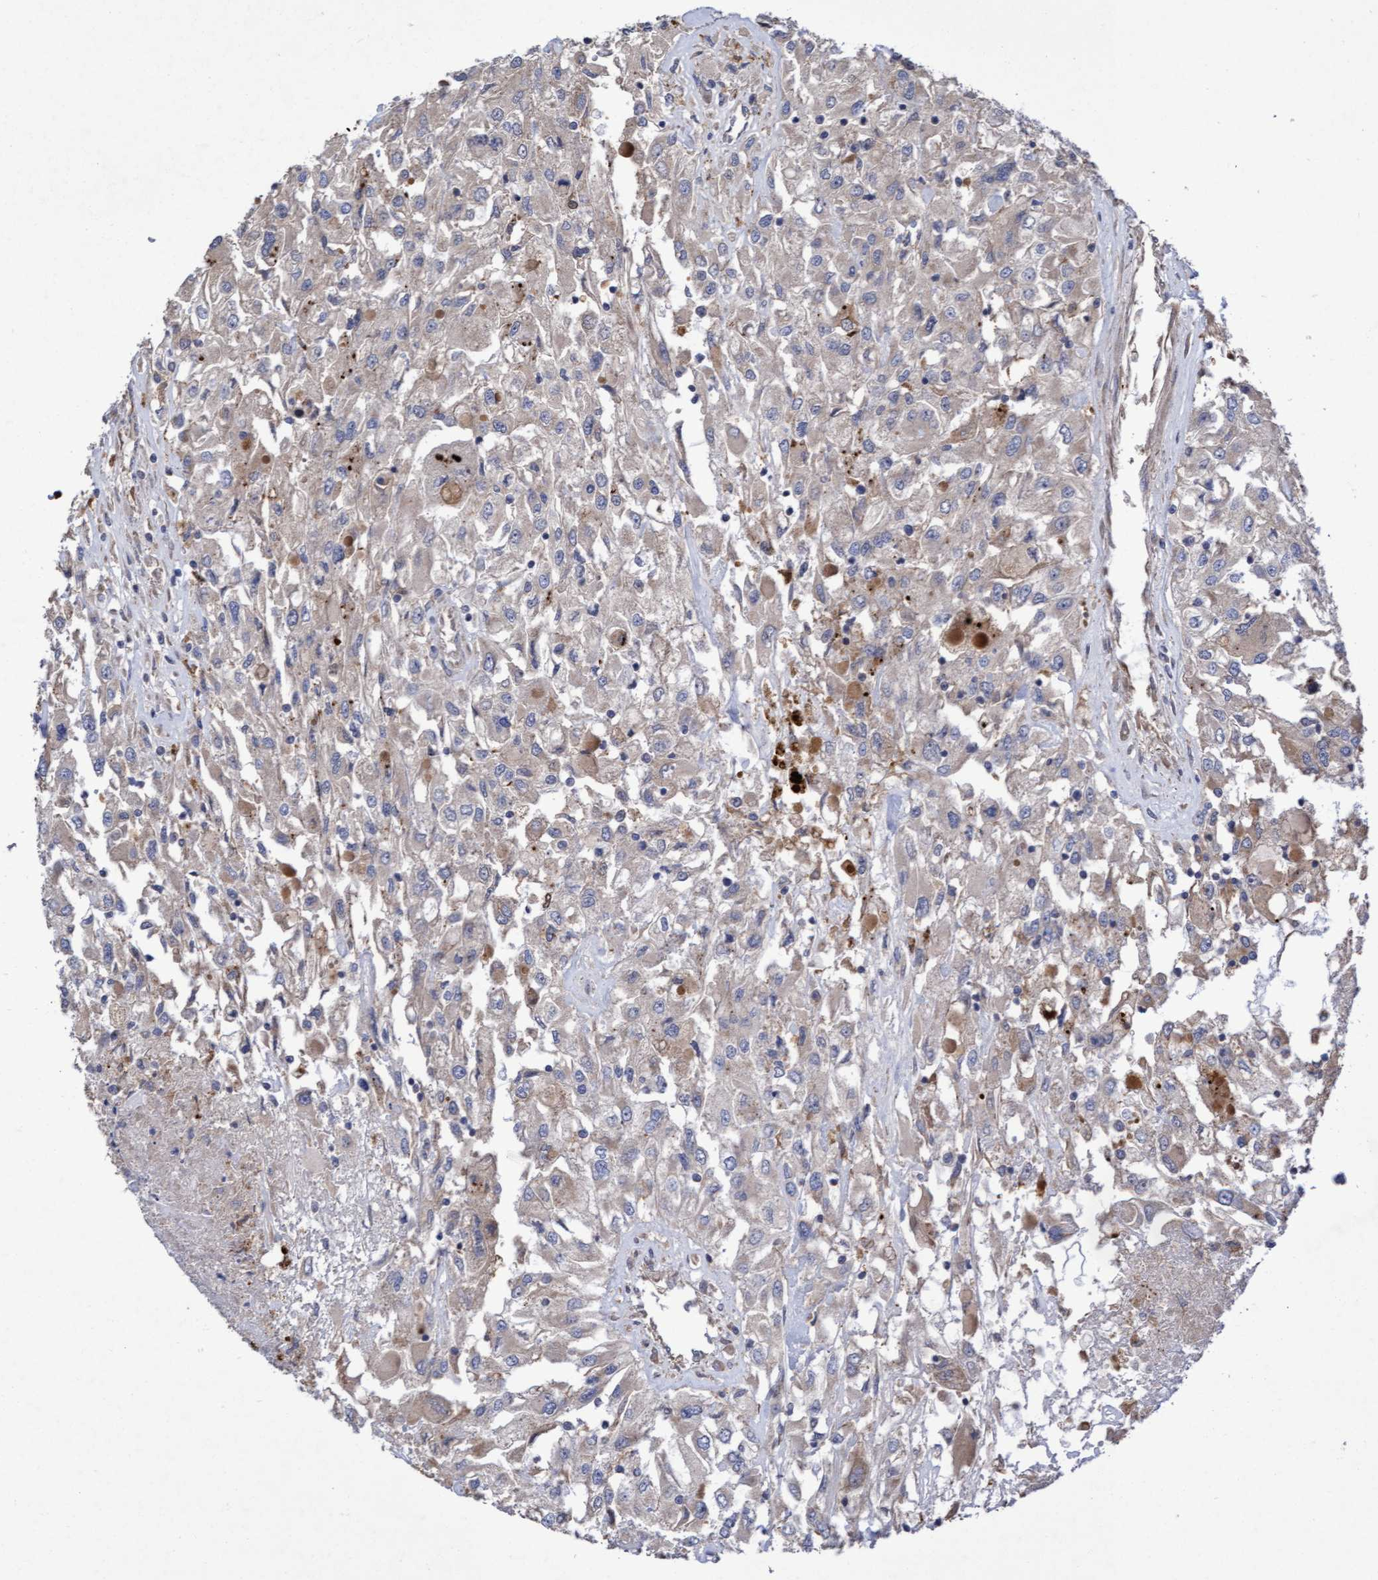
{"staining": {"intensity": "weak", "quantity": "25%-75%", "location": "cytoplasmic/membranous"}, "tissue": "renal cancer", "cell_type": "Tumor cells", "image_type": "cancer", "snomed": [{"axis": "morphology", "description": "Adenocarcinoma, NOS"}, {"axis": "topography", "description": "Kidney"}], "caption": "Immunohistochemistry image of neoplastic tissue: renal adenocarcinoma stained using immunohistochemistry (IHC) displays low levels of weak protein expression localized specifically in the cytoplasmic/membranous of tumor cells, appearing as a cytoplasmic/membranous brown color.", "gene": "ELP5", "patient": {"sex": "female", "age": 52}}